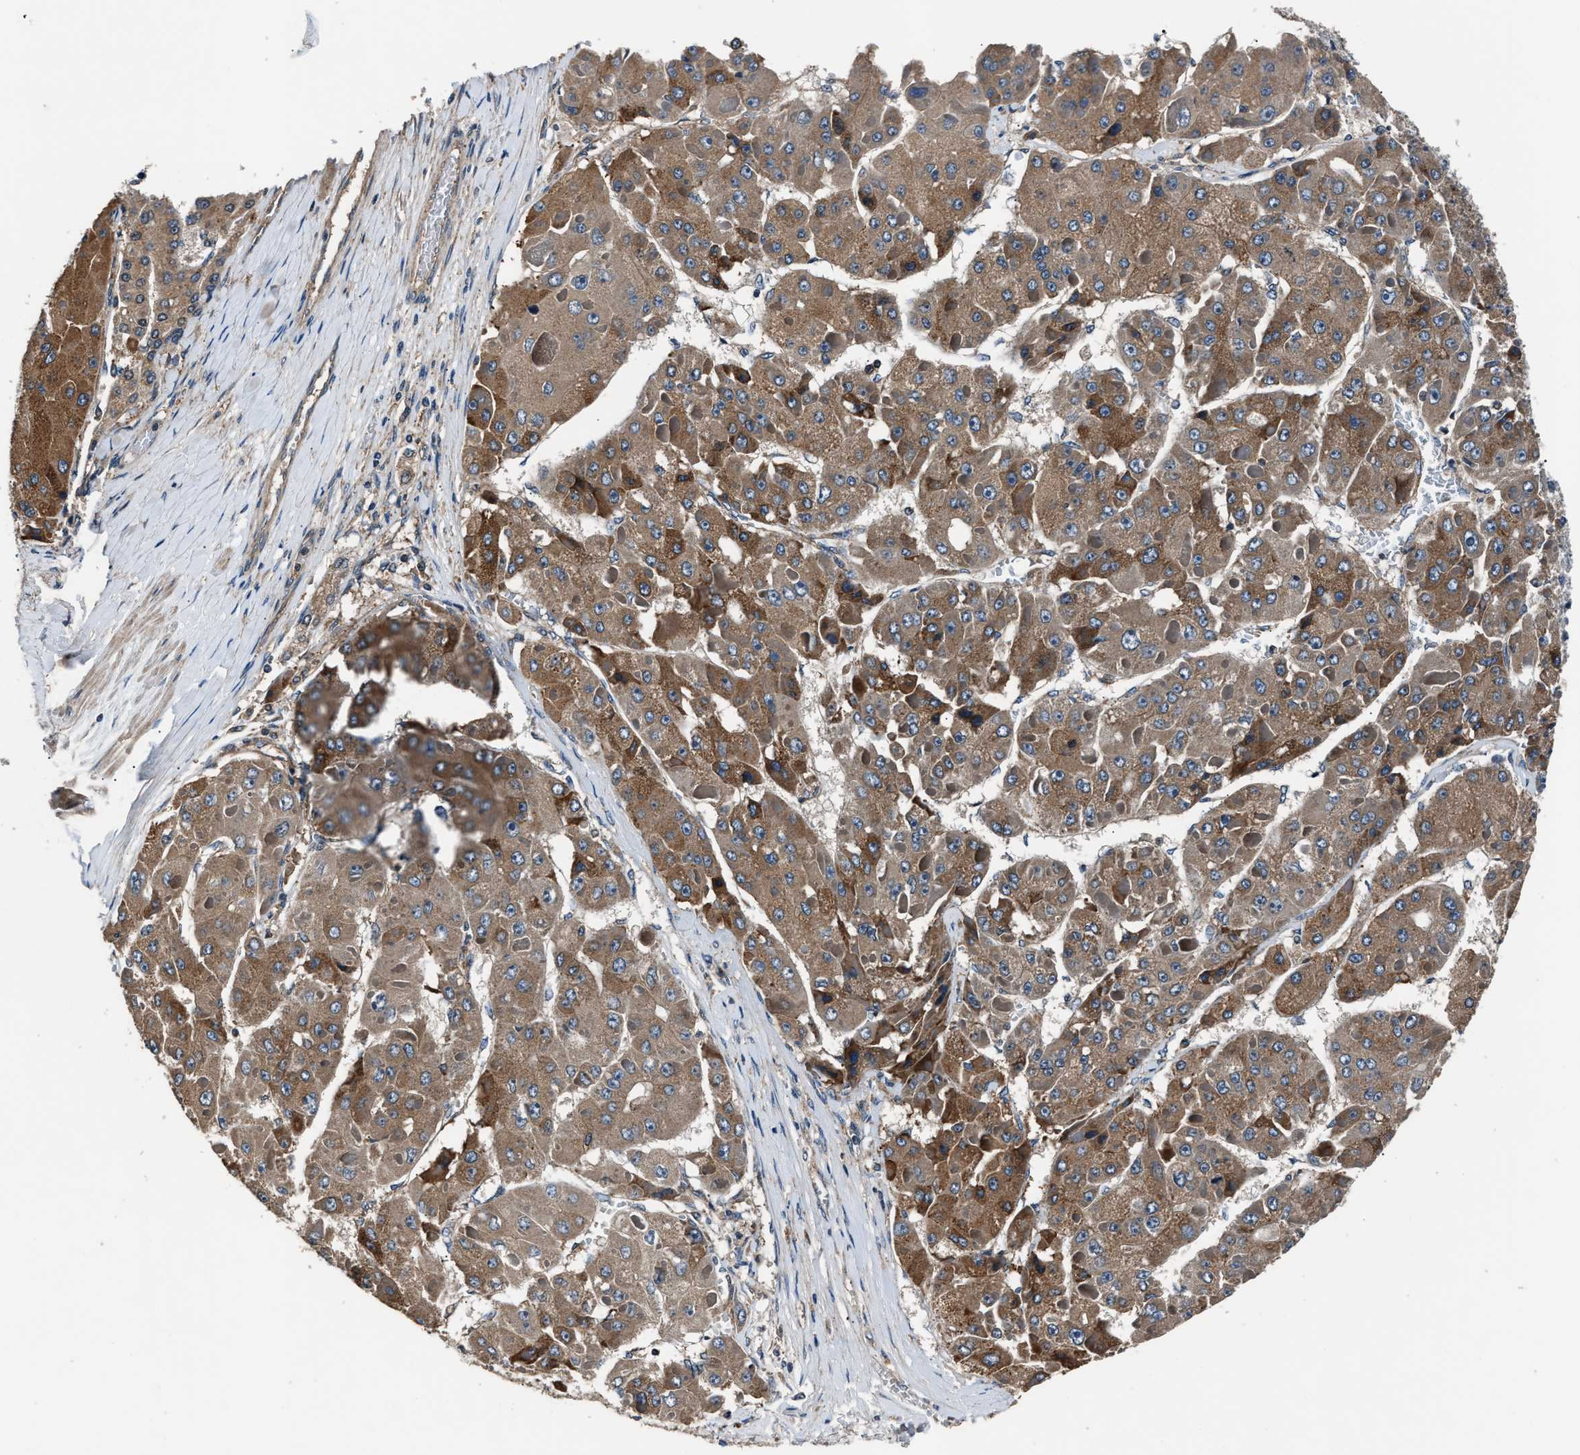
{"staining": {"intensity": "moderate", "quantity": ">75%", "location": "cytoplasmic/membranous"}, "tissue": "liver cancer", "cell_type": "Tumor cells", "image_type": "cancer", "snomed": [{"axis": "morphology", "description": "Carcinoma, Hepatocellular, NOS"}, {"axis": "topography", "description": "Liver"}], "caption": "The image demonstrates staining of hepatocellular carcinoma (liver), revealing moderate cytoplasmic/membranous protein staining (brown color) within tumor cells.", "gene": "IMPDH2", "patient": {"sex": "female", "age": 73}}